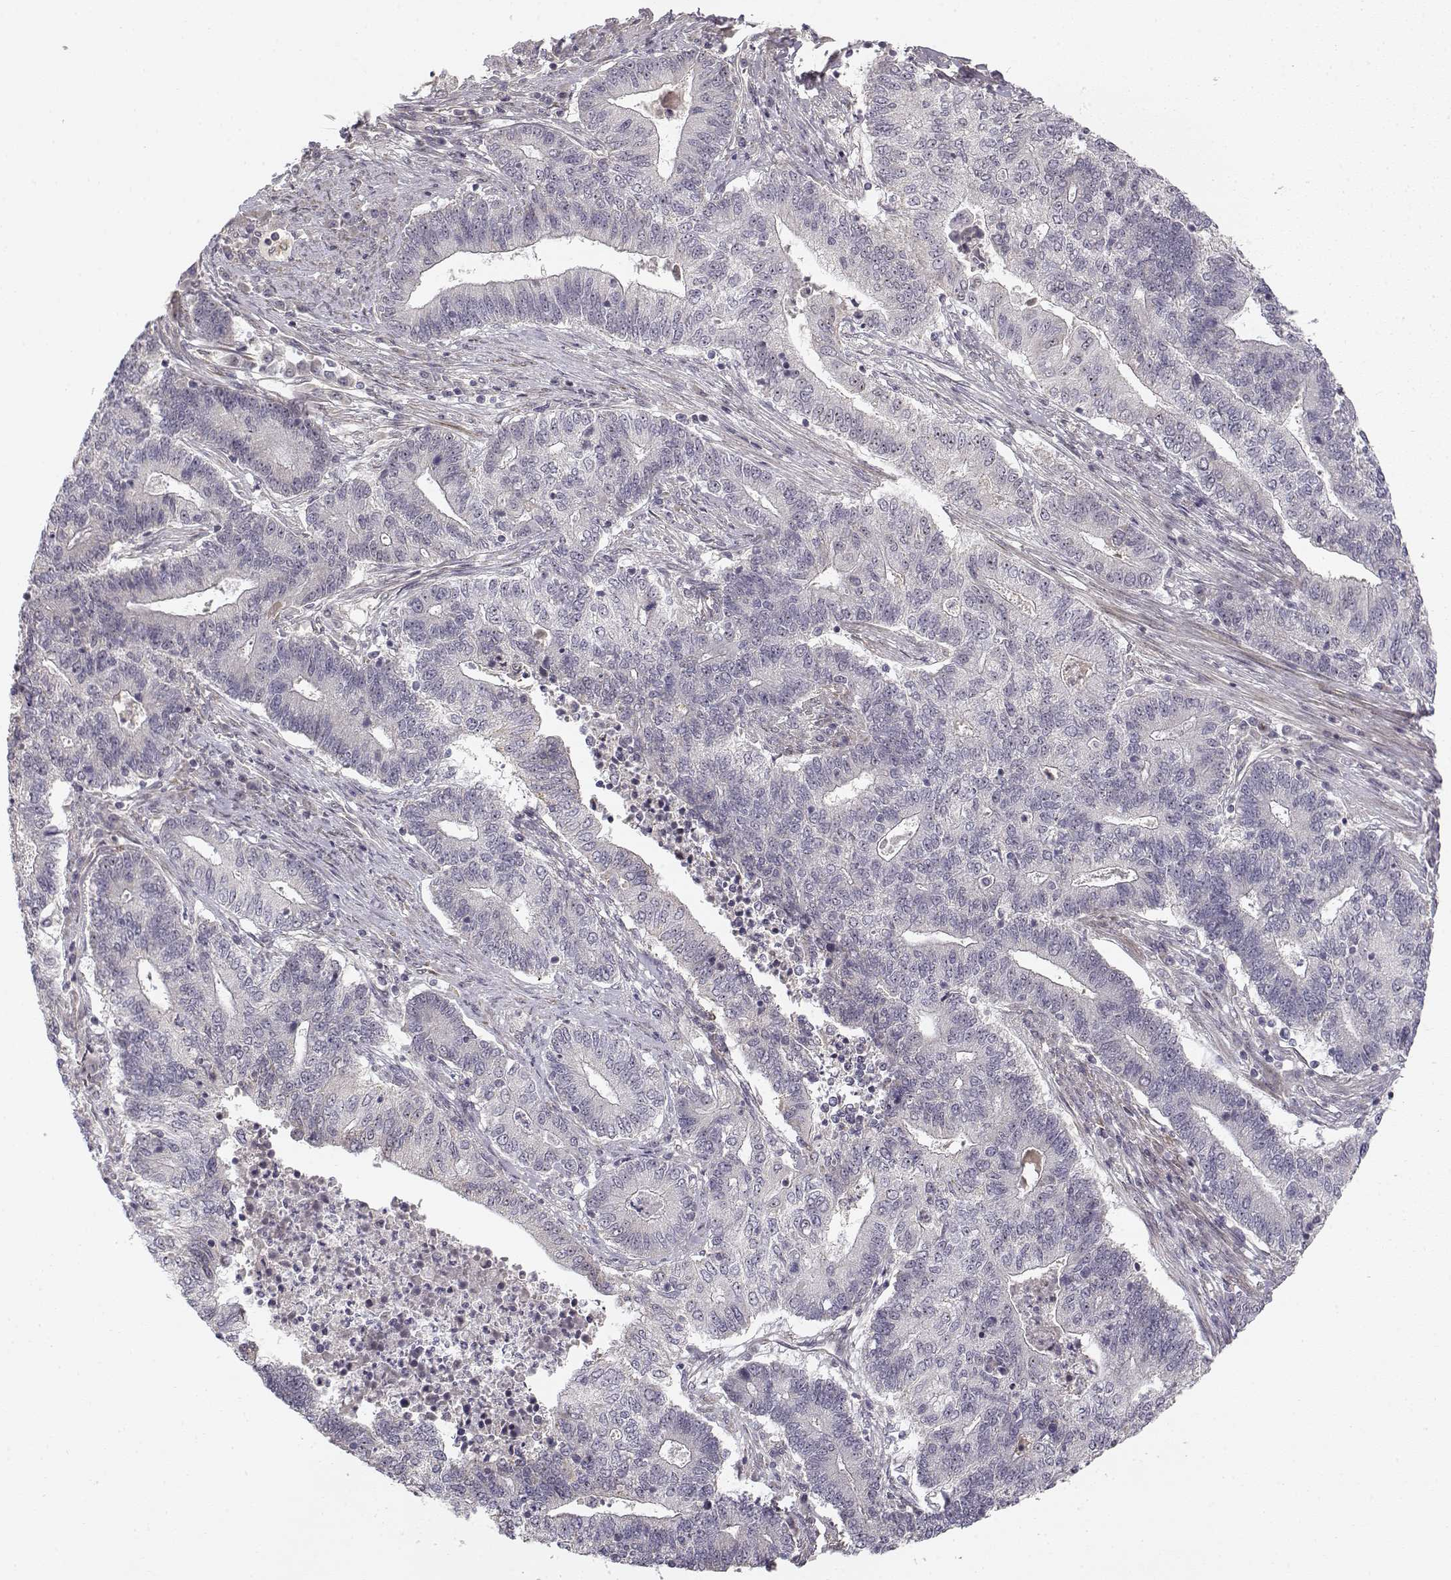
{"staining": {"intensity": "negative", "quantity": "none", "location": "none"}, "tissue": "endometrial cancer", "cell_type": "Tumor cells", "image_type": "cancer", "snomed": [{"axis": "morphology", "description": "Adenocarcinoma, NOS"}, {"axis": "topography", "description": "Uterus"}, {"axis": "topography", "description": "Endometrium"}], "caption": "This is a image of immunohistochemistry (IHC) staining of endometrial adenocarcinoma, which shows no expression in tumor cells. (Brightfield microscopy of DAB immunohistochemistry at high magnification).", "gene": "MED12L", "patient": {"sex": "female", "age": 54}}